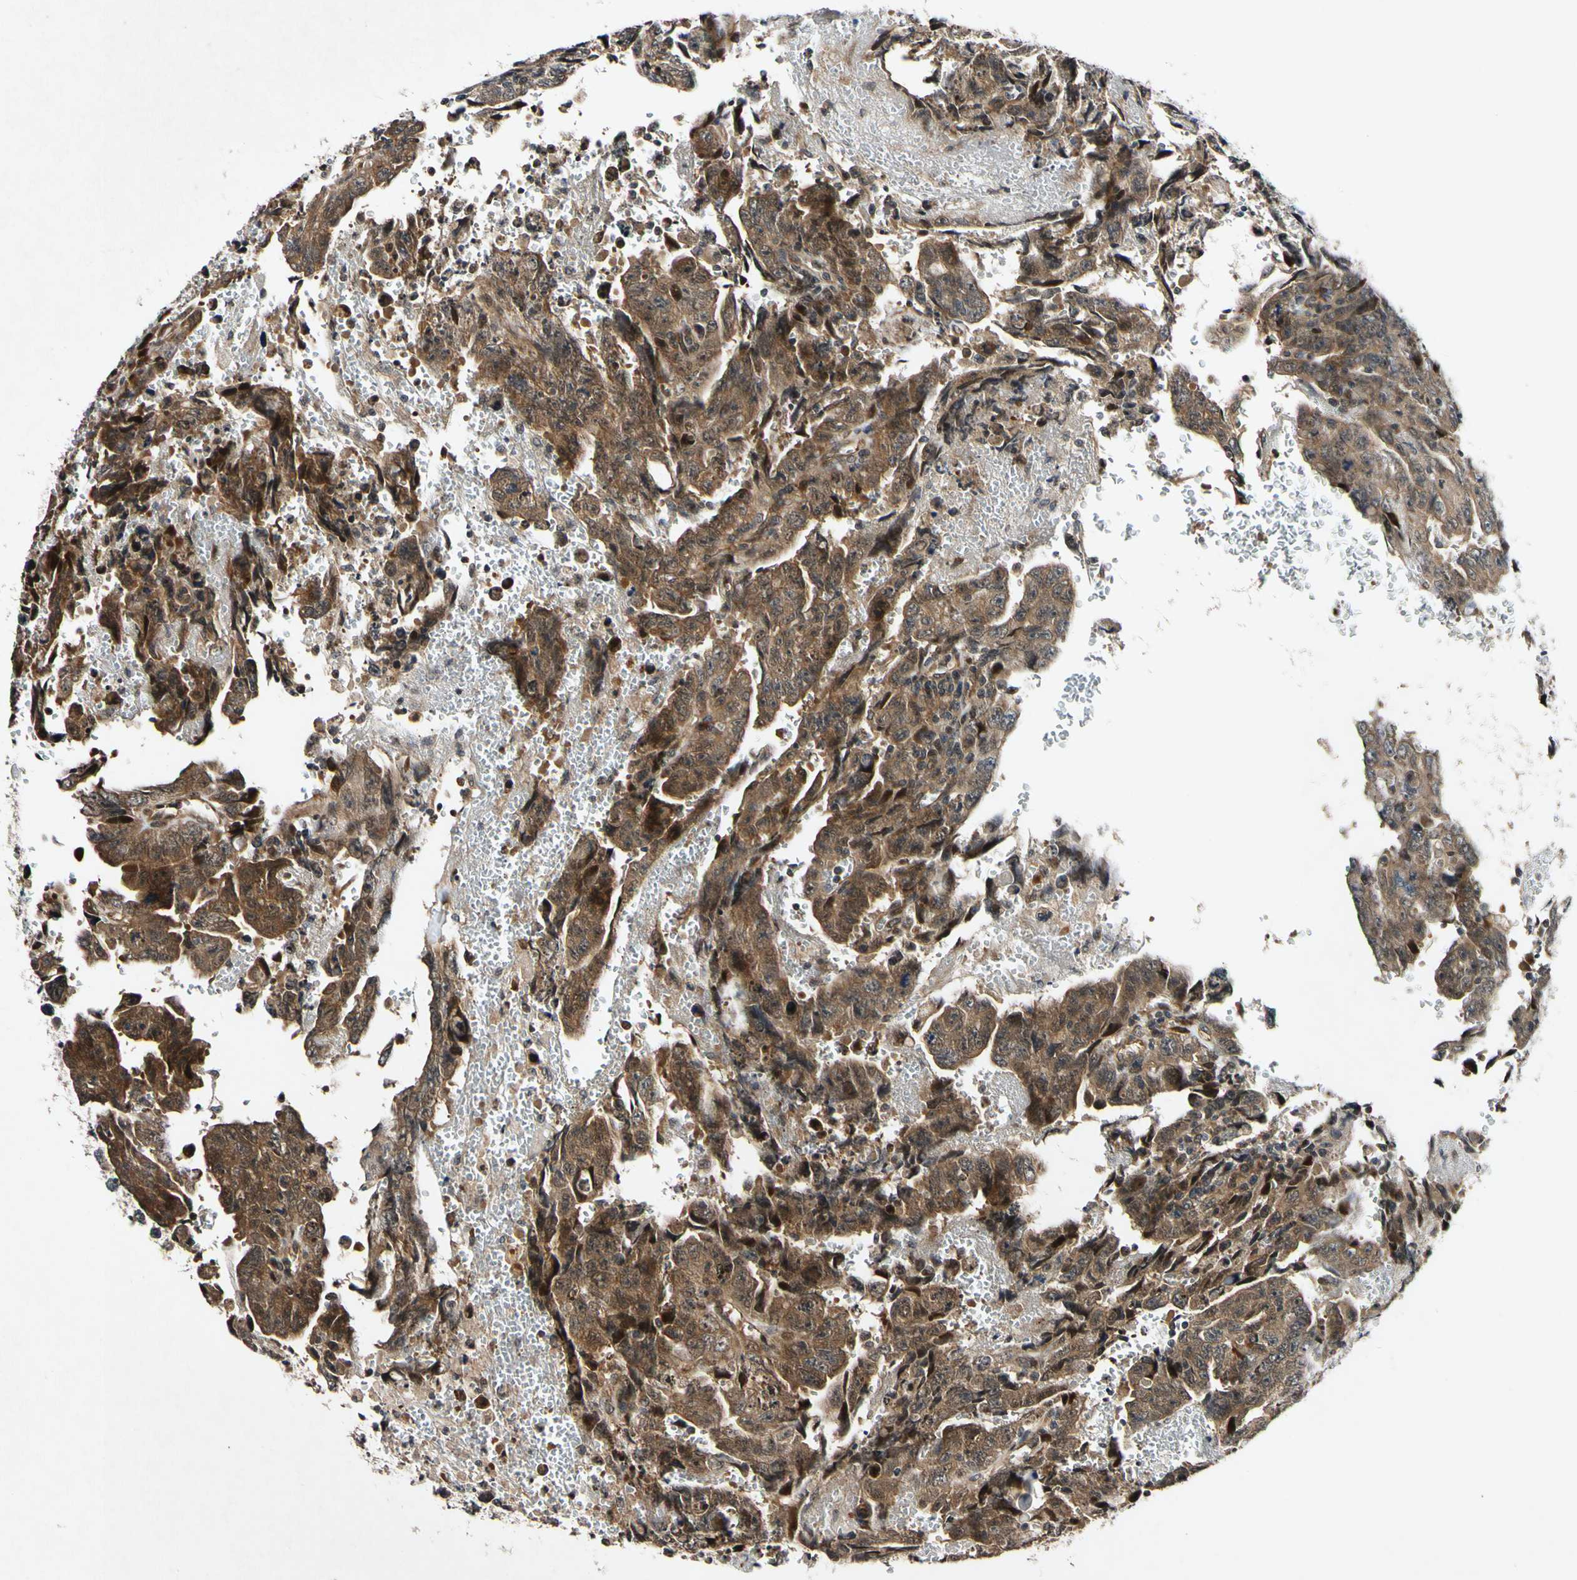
{"staining": {"intensity": "moderate", "quantity": ">75%", "location": "cytoplasmic/membranous"}, "tissue": "testis cancer", "cell_type": "Tumor cells", "image_type": "cancer", "snomed": [{"axis": "morphology", "description": "Carcinoma, Embryonal, NOS"}, {"axis": "topography", "description": "Testis"}], "caption": "A high-resolution photomicrograph shows immunohistochemistry (IHC) staining of embryonal carcinoma (testis), which exhibits moderate cytoplasmic/membranous staining in approximately >75% of tumor cells.", "gene": "CSNK1E", "patient": {"sex": "male", "age": 28}}